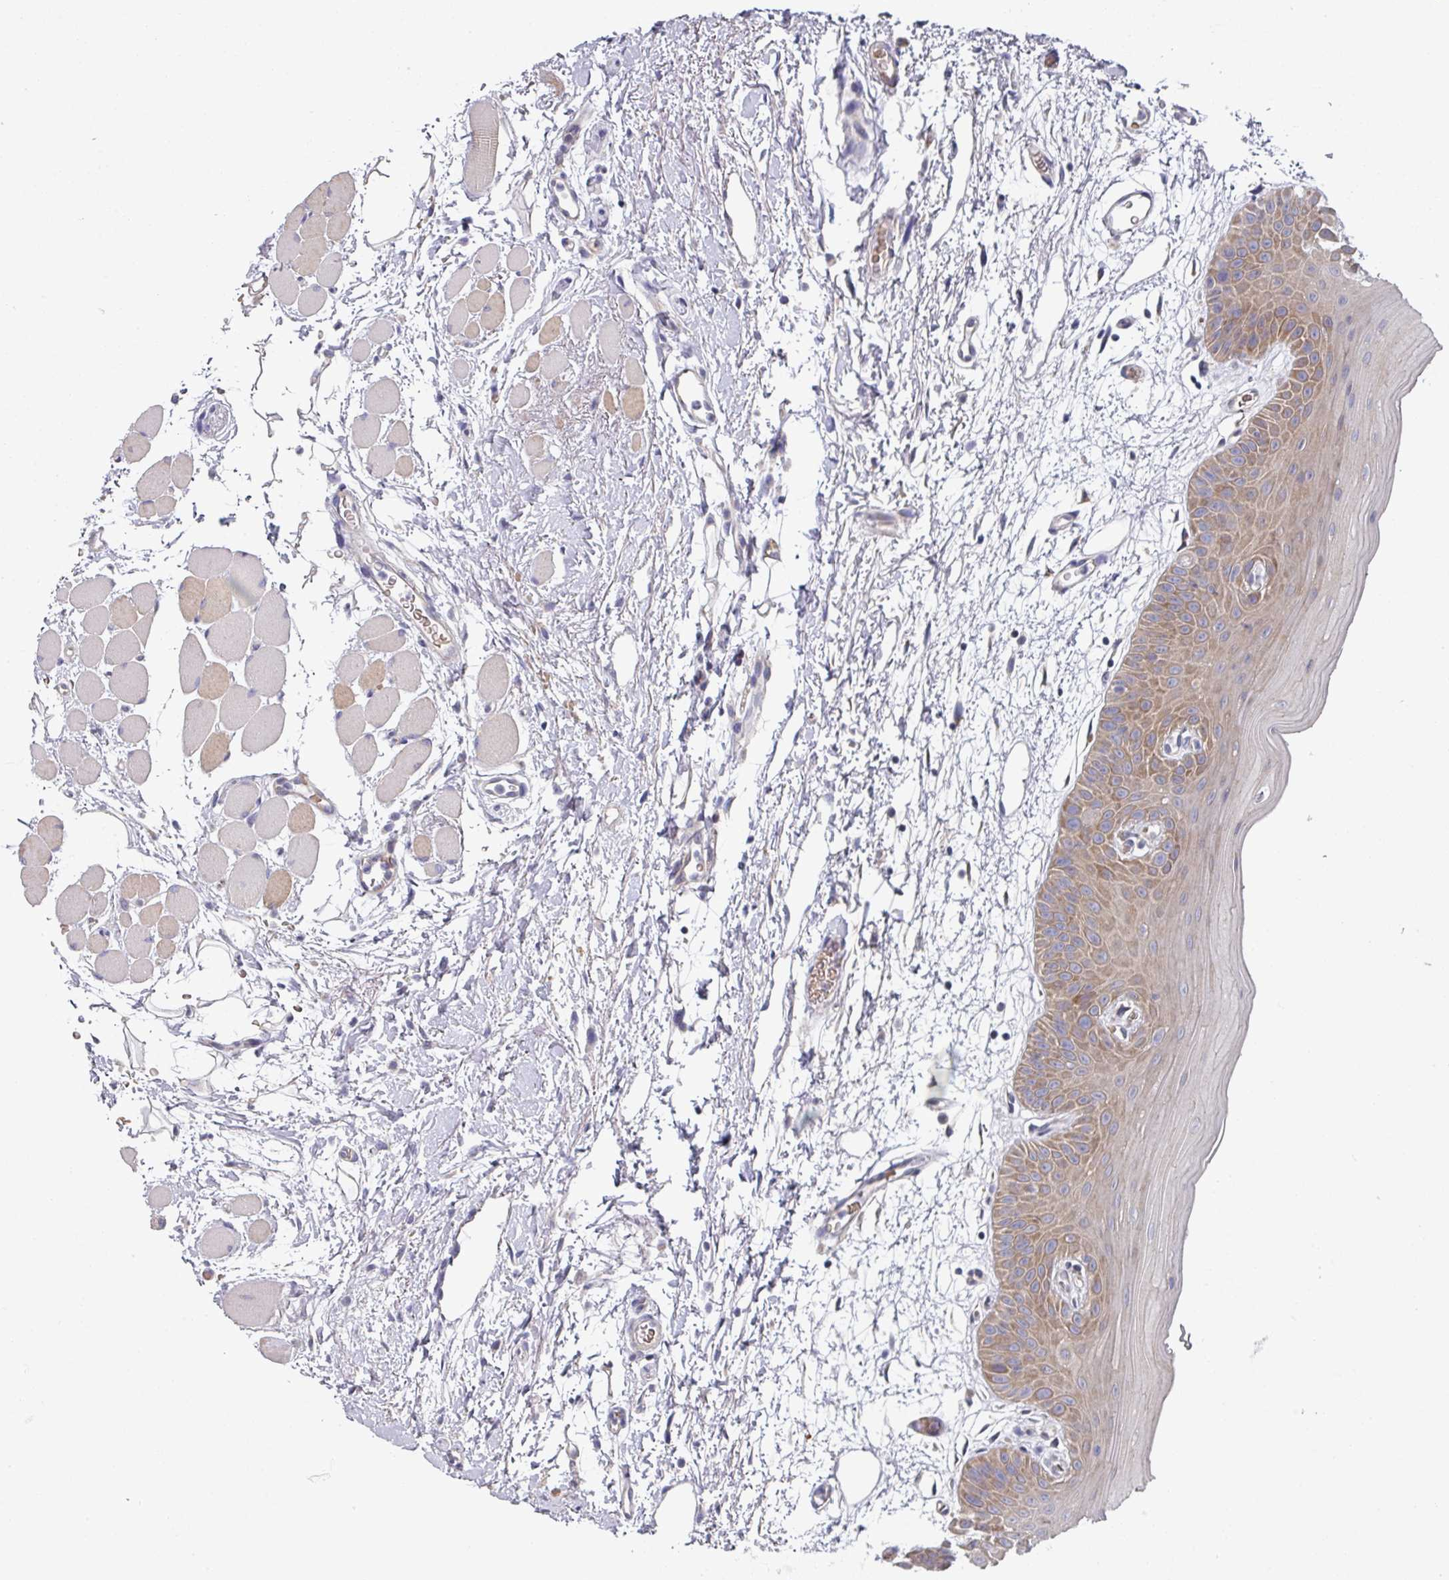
{"staining": {"intensity": "moderate", "quantity": "25%-75%", "location": "cytoplasmic/membranous"}, "tissue": "oral mucosa", "cell_type": "Squamous epithelial cells", "image_type": "normal", "snomed": [{"axis": "morphology", "description": "Normal tissue, NOS"}, {"axis": "topography", "description": "Oral tissue"}, {"axis": "topography", "description": "Tounge, NOS"}], "caption": "Moderate cytoplasmic/membranous protein positivity is seen in about 25%-75% of squamous epithelial cells in oral mucosa.", "gene": "PYROXD2", "patient": {"sex": "female", "age": 59}}